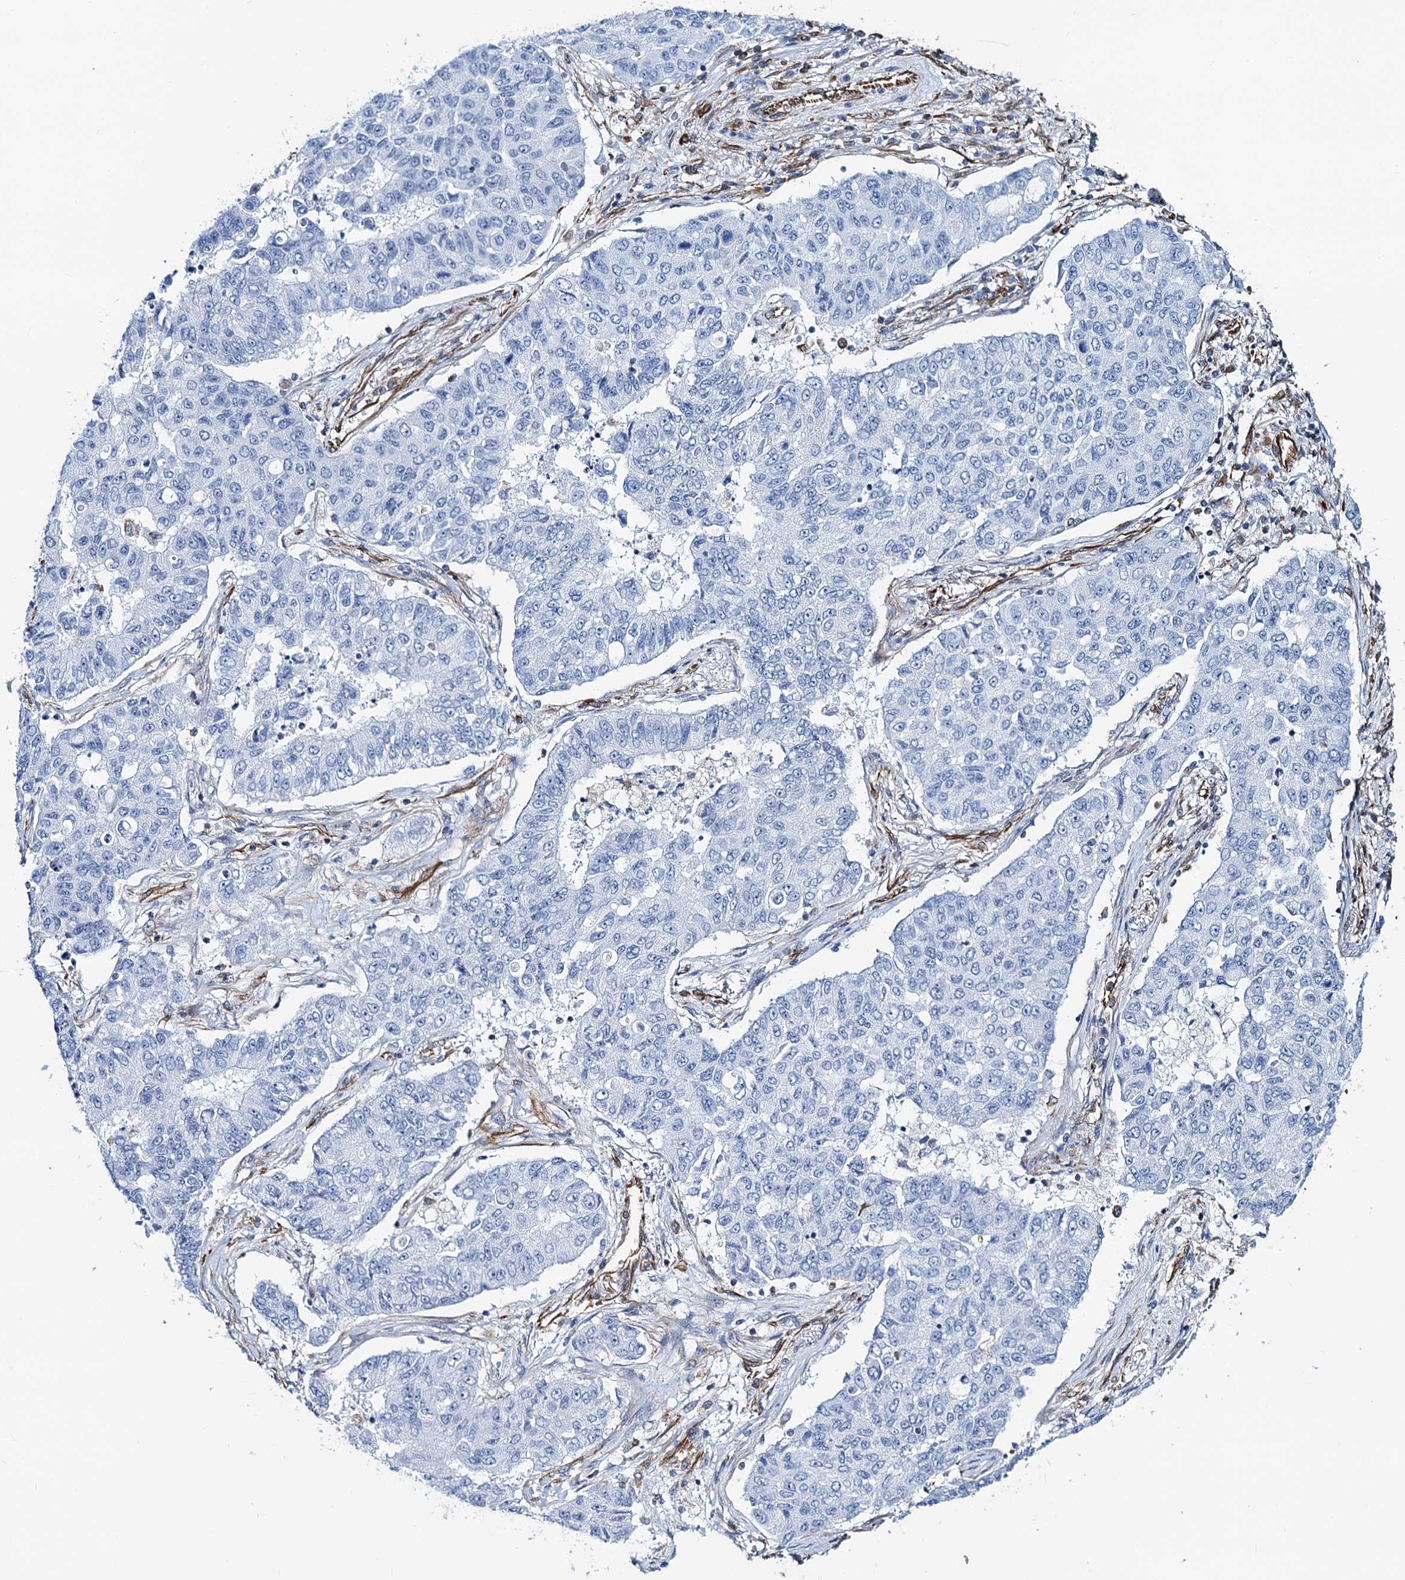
{"staining": {"intensity": "negative", "quantity": "none", "location": "none"}, "tissue": "lung cancer", "cell_type": "Tumor cells", "image_type": "cancer", "snomed": [{"axis": "morphology", "description": "Squamous cell carcinoma, NOS"}, {"axis": "topography", "description": "Lung"}], "caption": "Immunohistochemistry image of neoplastic tissue: human lung squamous cell carcinoma stained with DAB (3,3'-diaminobenzidine) displays no significant protein positivity in tumor cells.", "gene": "PGM2", "patient": {"sex": "male", "age": 74}}